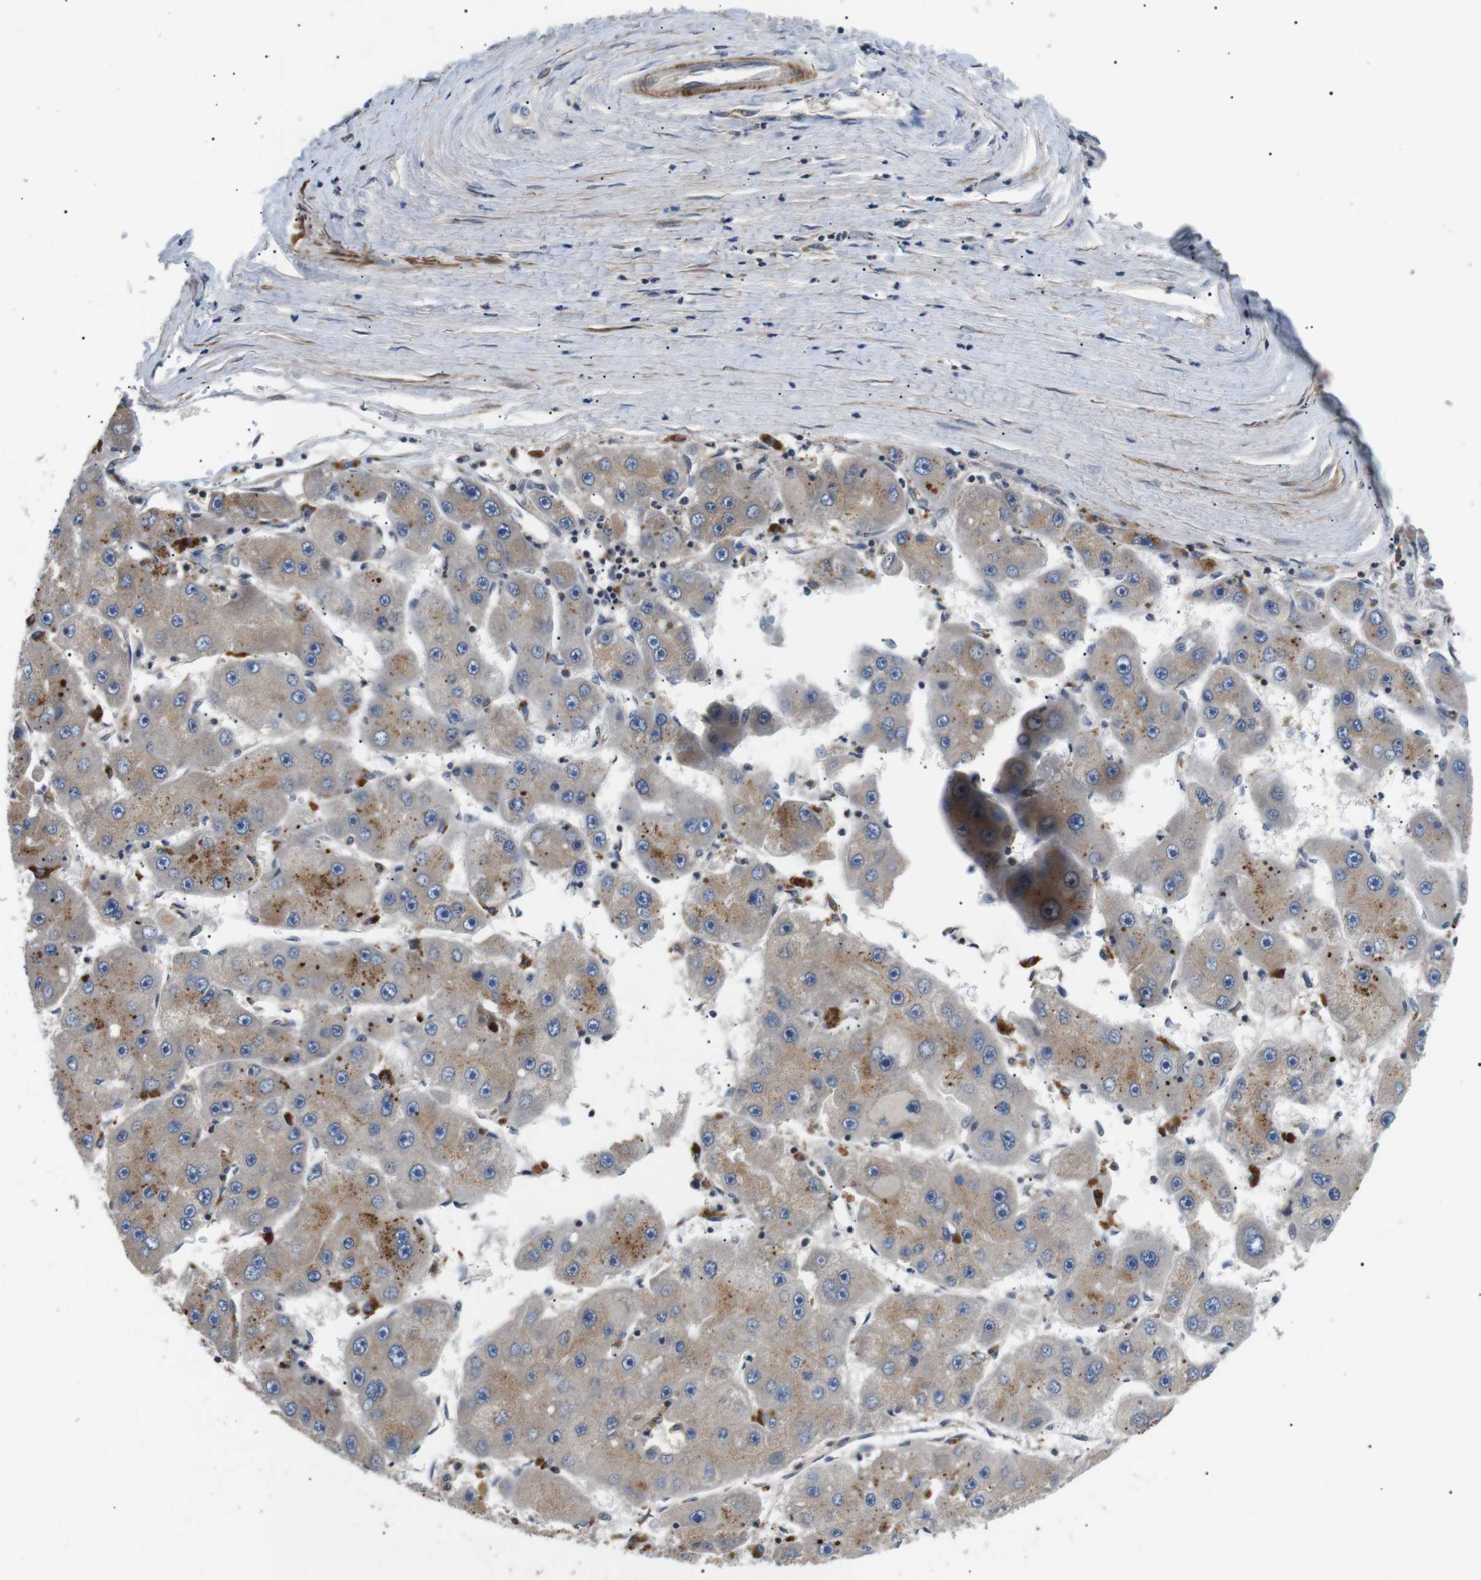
{"staining": {"intensity": "weak", "quantity": "<25%", "location": "cytoplasmic/membranous"}, "tissue": "liver cancer", "cell_type": "Tumor cells", "image_type": "cancer", "snomed": [{"axis": "morphology", "description": "Carcinoma, Hepatocellular, NOS"}, {"axis": "topography", "description": "Liver"}], "caption": "Immunohistochemistry histopathology image of neoplastic tissue: human hepatocellular carcinoma (liver) stained with DAB (3,3'-diaminobenzidine) displays no significant protein expression in tumor cells.", "gene": "DIPK1A", "patient": {"sex": "female", "age": 61}}